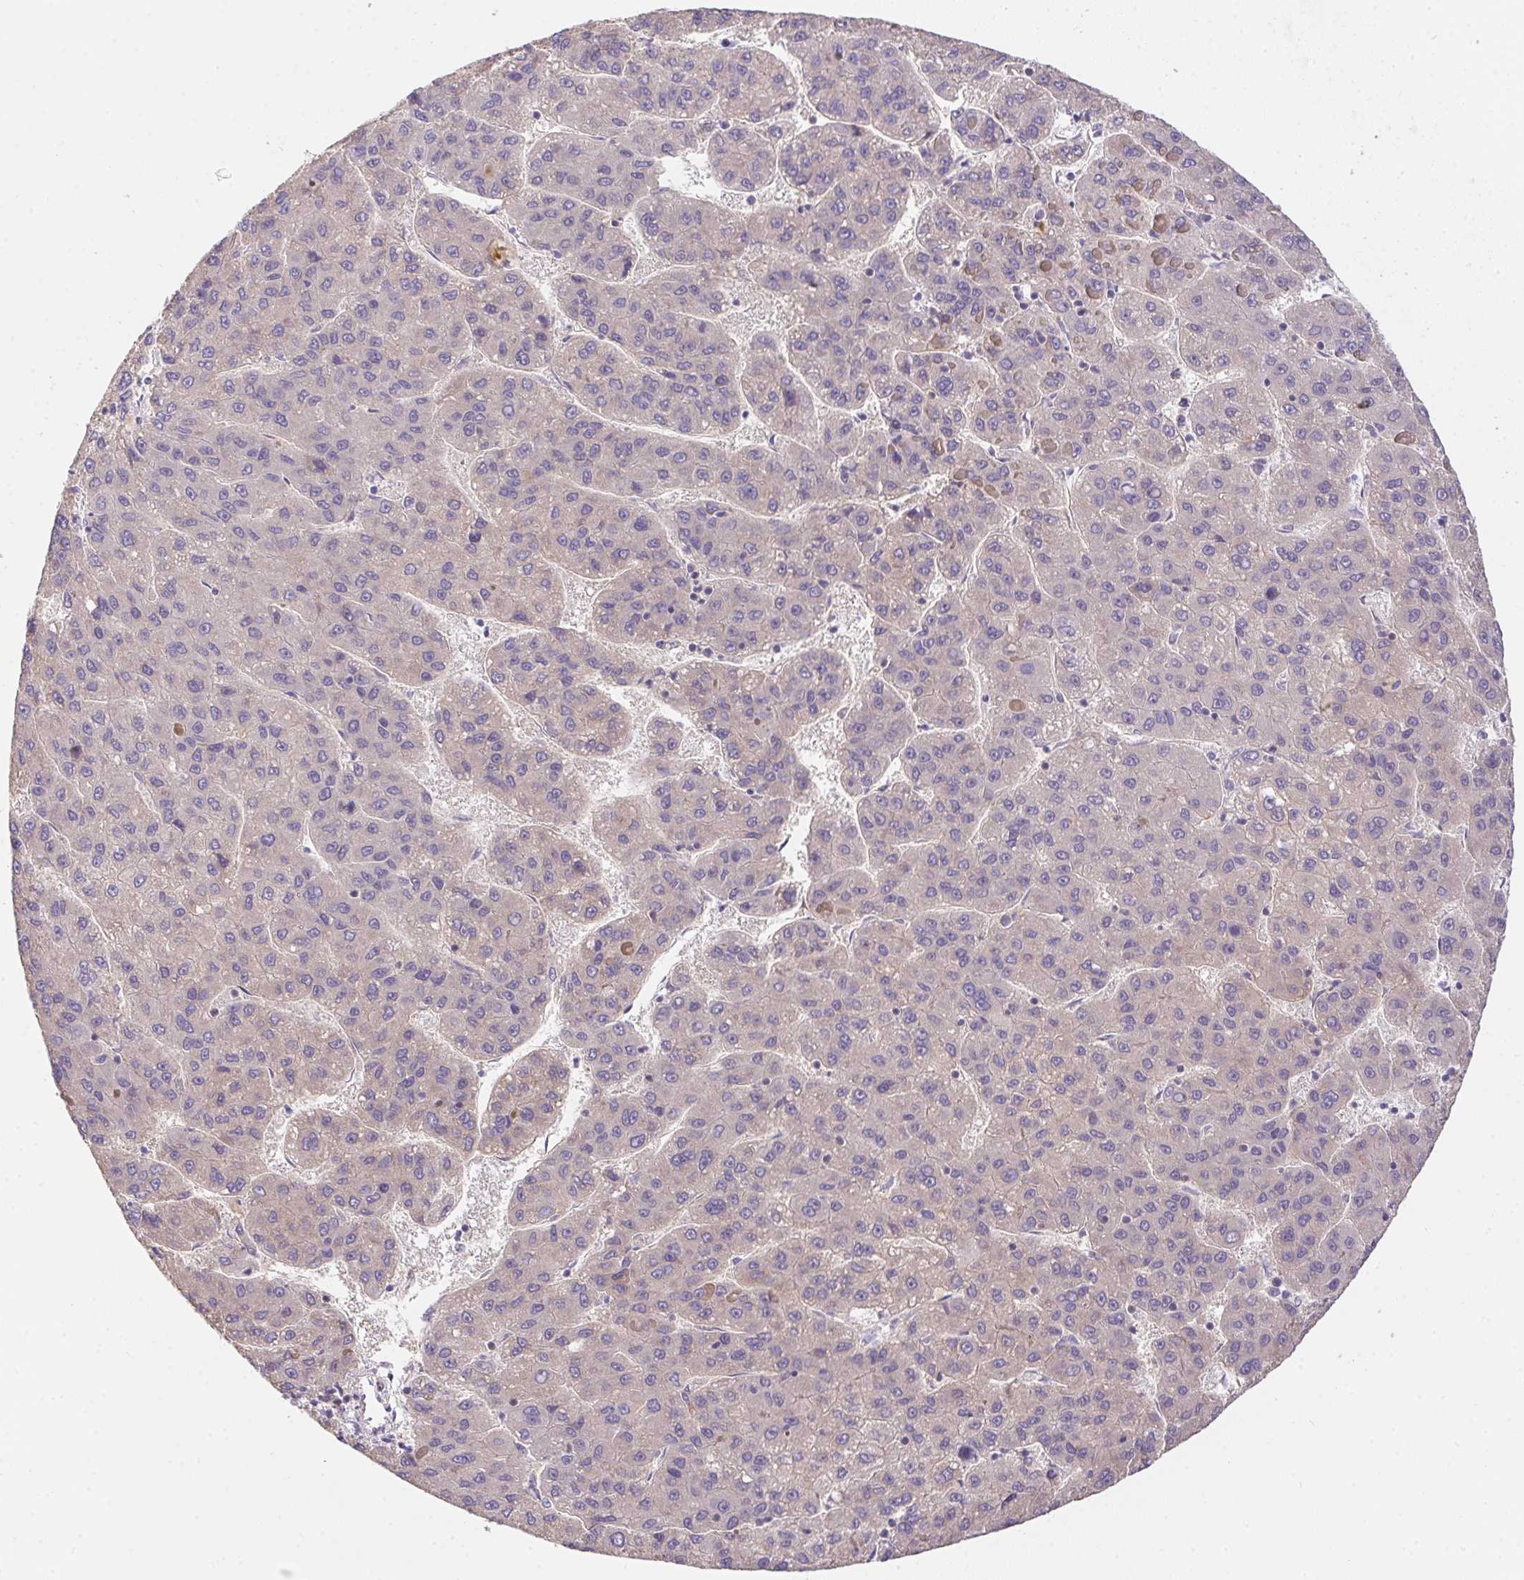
{"staining": {"intensity": "negative", "quantity": "none", "location": "none"}, "tissue": "liver cancer", "cell_type": "Tumor cells", "image_type": "cancer", "snomed": [{"axis": "morphology", "description": "Carcinoma, Hepatocellular, NOS"}, {"axis": "topography", "description": "Liver"}], "caption": "IHC histopathology image of liver hepatocellular carcinoma stained for a protein (brown), which displays no positivity in tumor cells. The staining was performed using DAB (3,3'-diaminobenzidine) to visualize the protein expression in brown, while the nuclei were stained in blue with hematoxylin (Magnification: 20x).", "gene": "PRKAA1", "patient": {"sex": "female", "age": 82}}